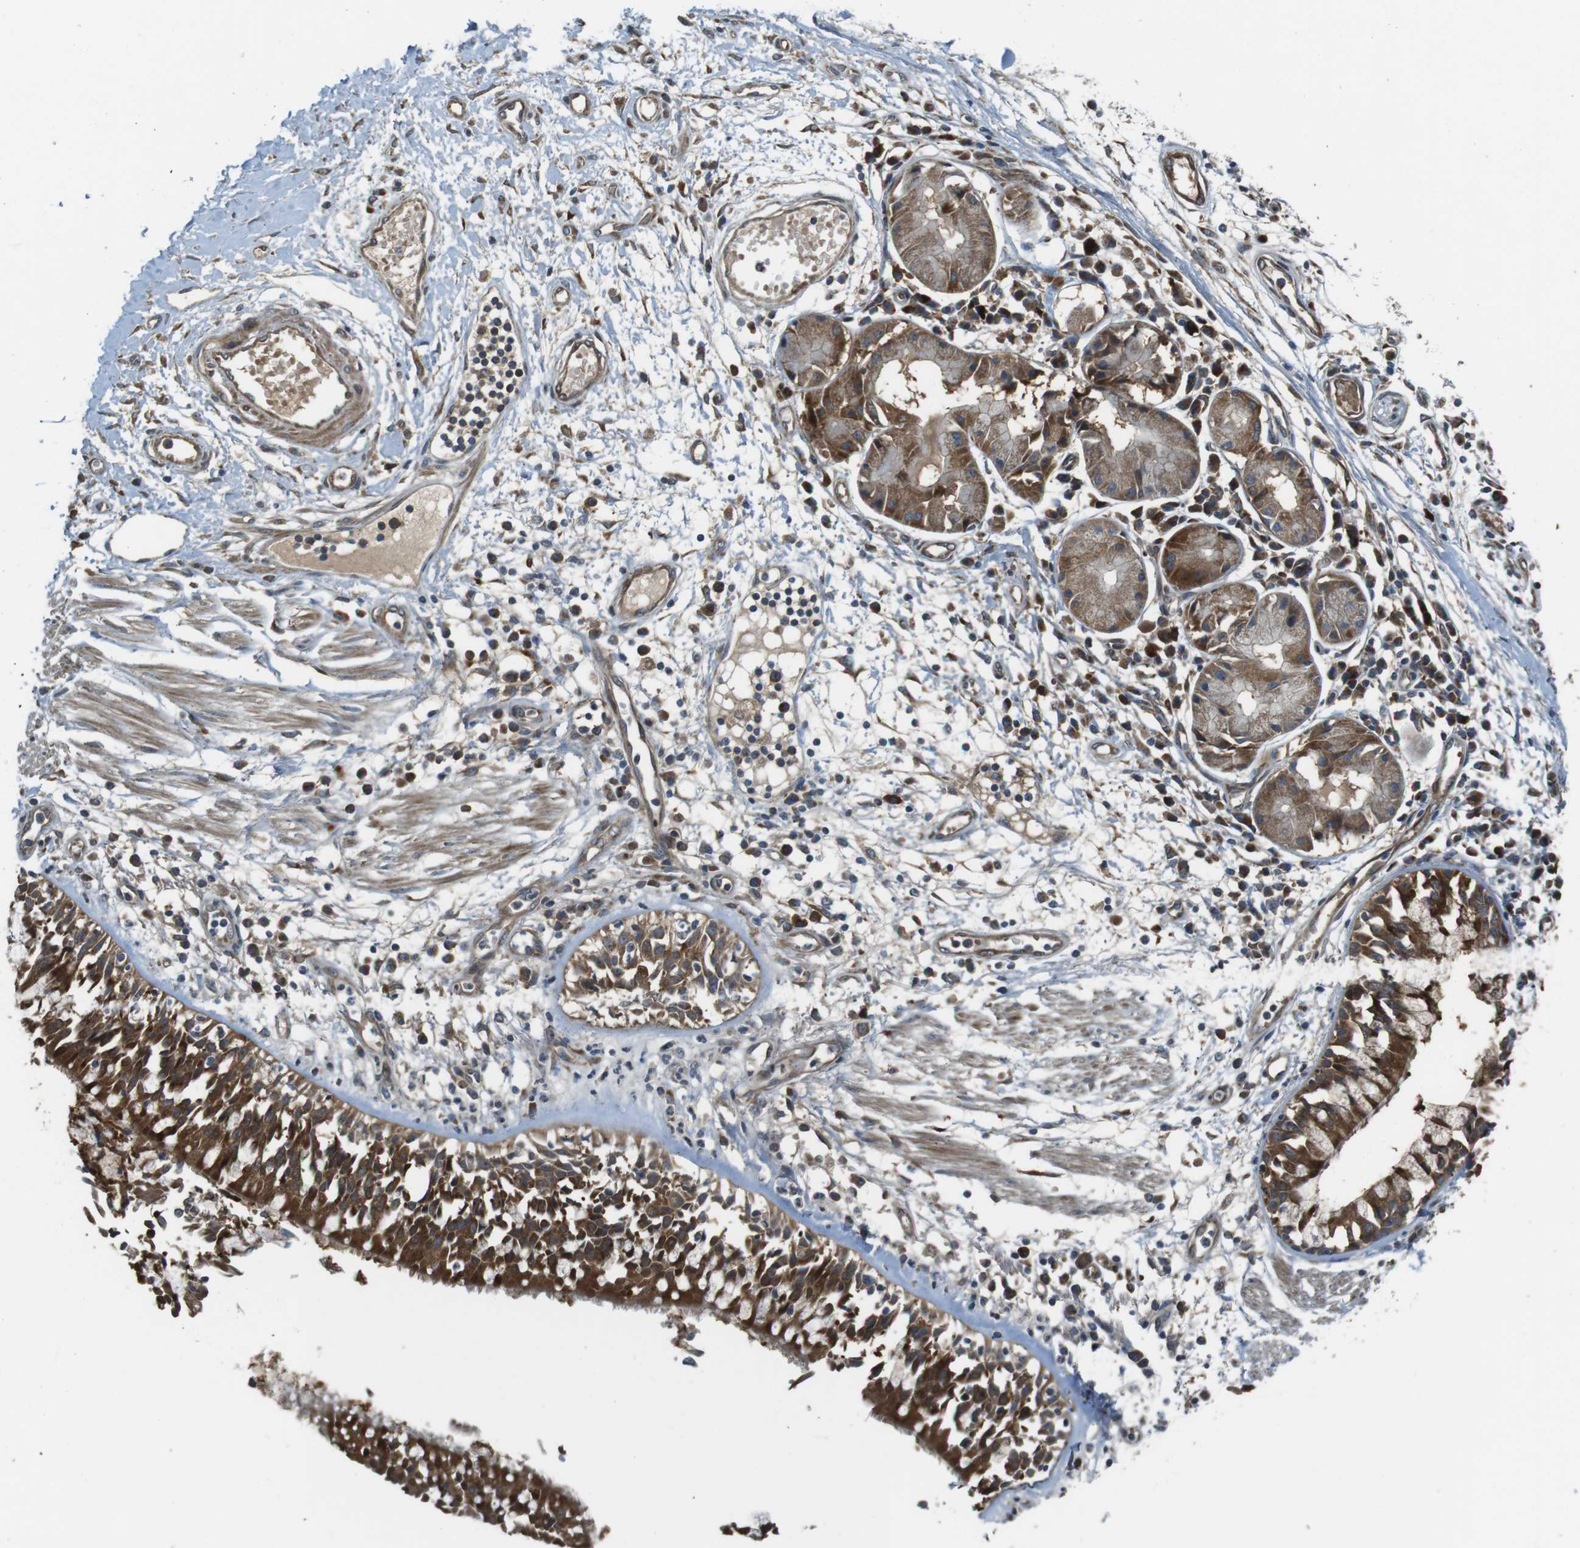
{"staining": {"intensity": "negative", "quantity": "none", "location": "none"}, "tissue": "adipose tissue", "cell_type": "Adipocytes", "image_type": "normal", "snomed": [{"axis": "morphology", "description": "Normal tissue, NOS"}, {"axis": "morphology", "description": "Adenocarcinoma, NOS"}, {"axis": "topography", "description": "Cartilage tissue"}, {"axis": "topography", "description": "Bronchus"}, {"axis": "topography", "description": "Lung"}], "caption": "Immunohistochemistry histopathology image of unremarkable adipose tissue: adipose tissue stained with DAB (3,3'-diaminobenzidine) displays no significant protein expression in adipocytes. (DAB immunohistochemistry (IHC) visualized using brightfield microscopy, high magnification).", "gene": "IFFO2", "patient": {"sex": "female", "age": 67}}